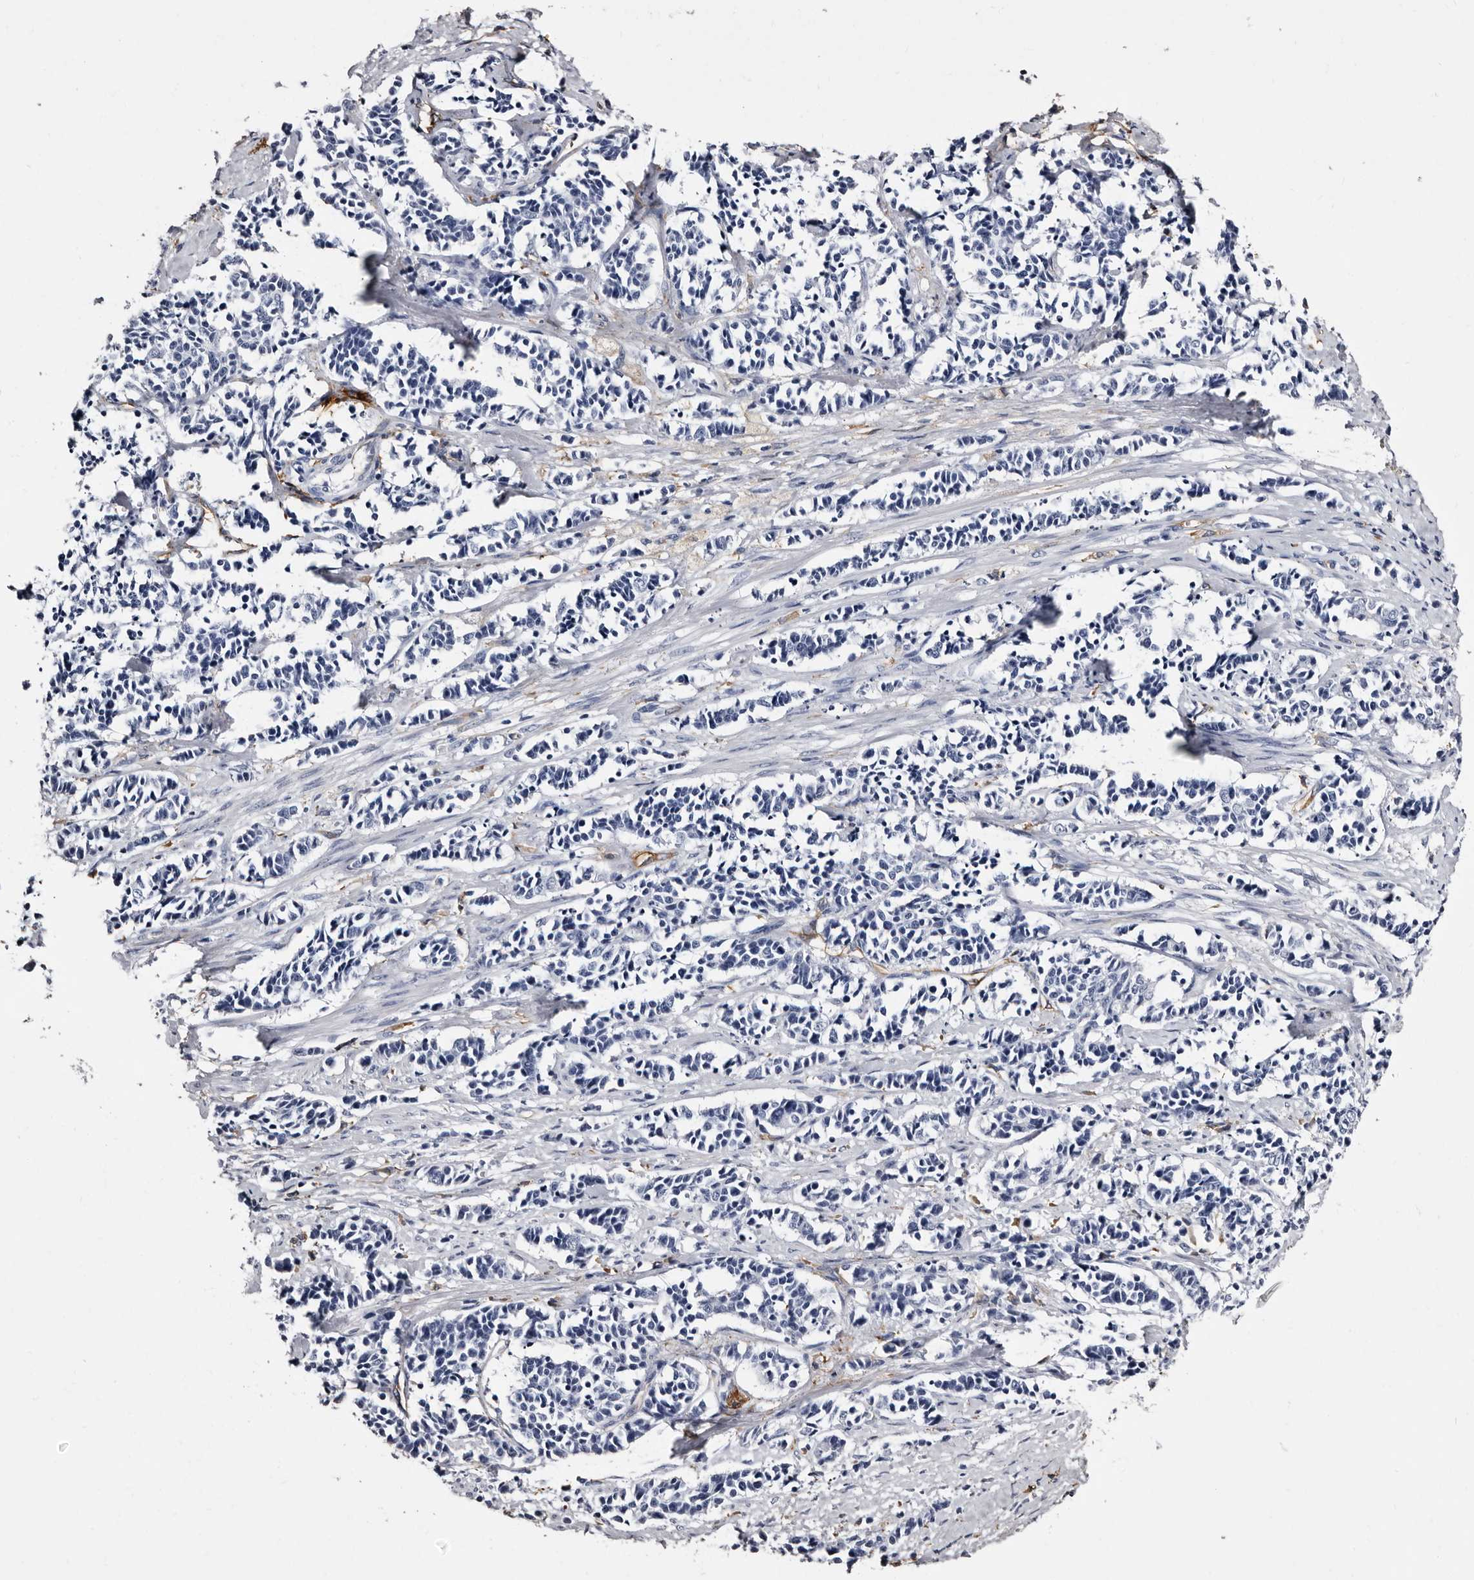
{"staining": {"intensity": "negative", "quantity": "none", "location": "none"}, "tissue": "cervical cancer", "cell_type": "Tumor cells", "image_type": "cancer", "snomed": [{"axis": "morphology", "description": "Normal tissue, NOS"}, {"axis": "morphology", "description": "Squamous cell carcinoma, NOS"}, {"axis": "topography", "description": "Cervix"}], "caption": "High power microscopy histopathology image of an immunohistochemistry image of squamous cell carcinoma (cervical), revealing no significant staining in tumor cells.", "gene": "EPB41L3", "patient": {"sex": "female", "age": 35}}